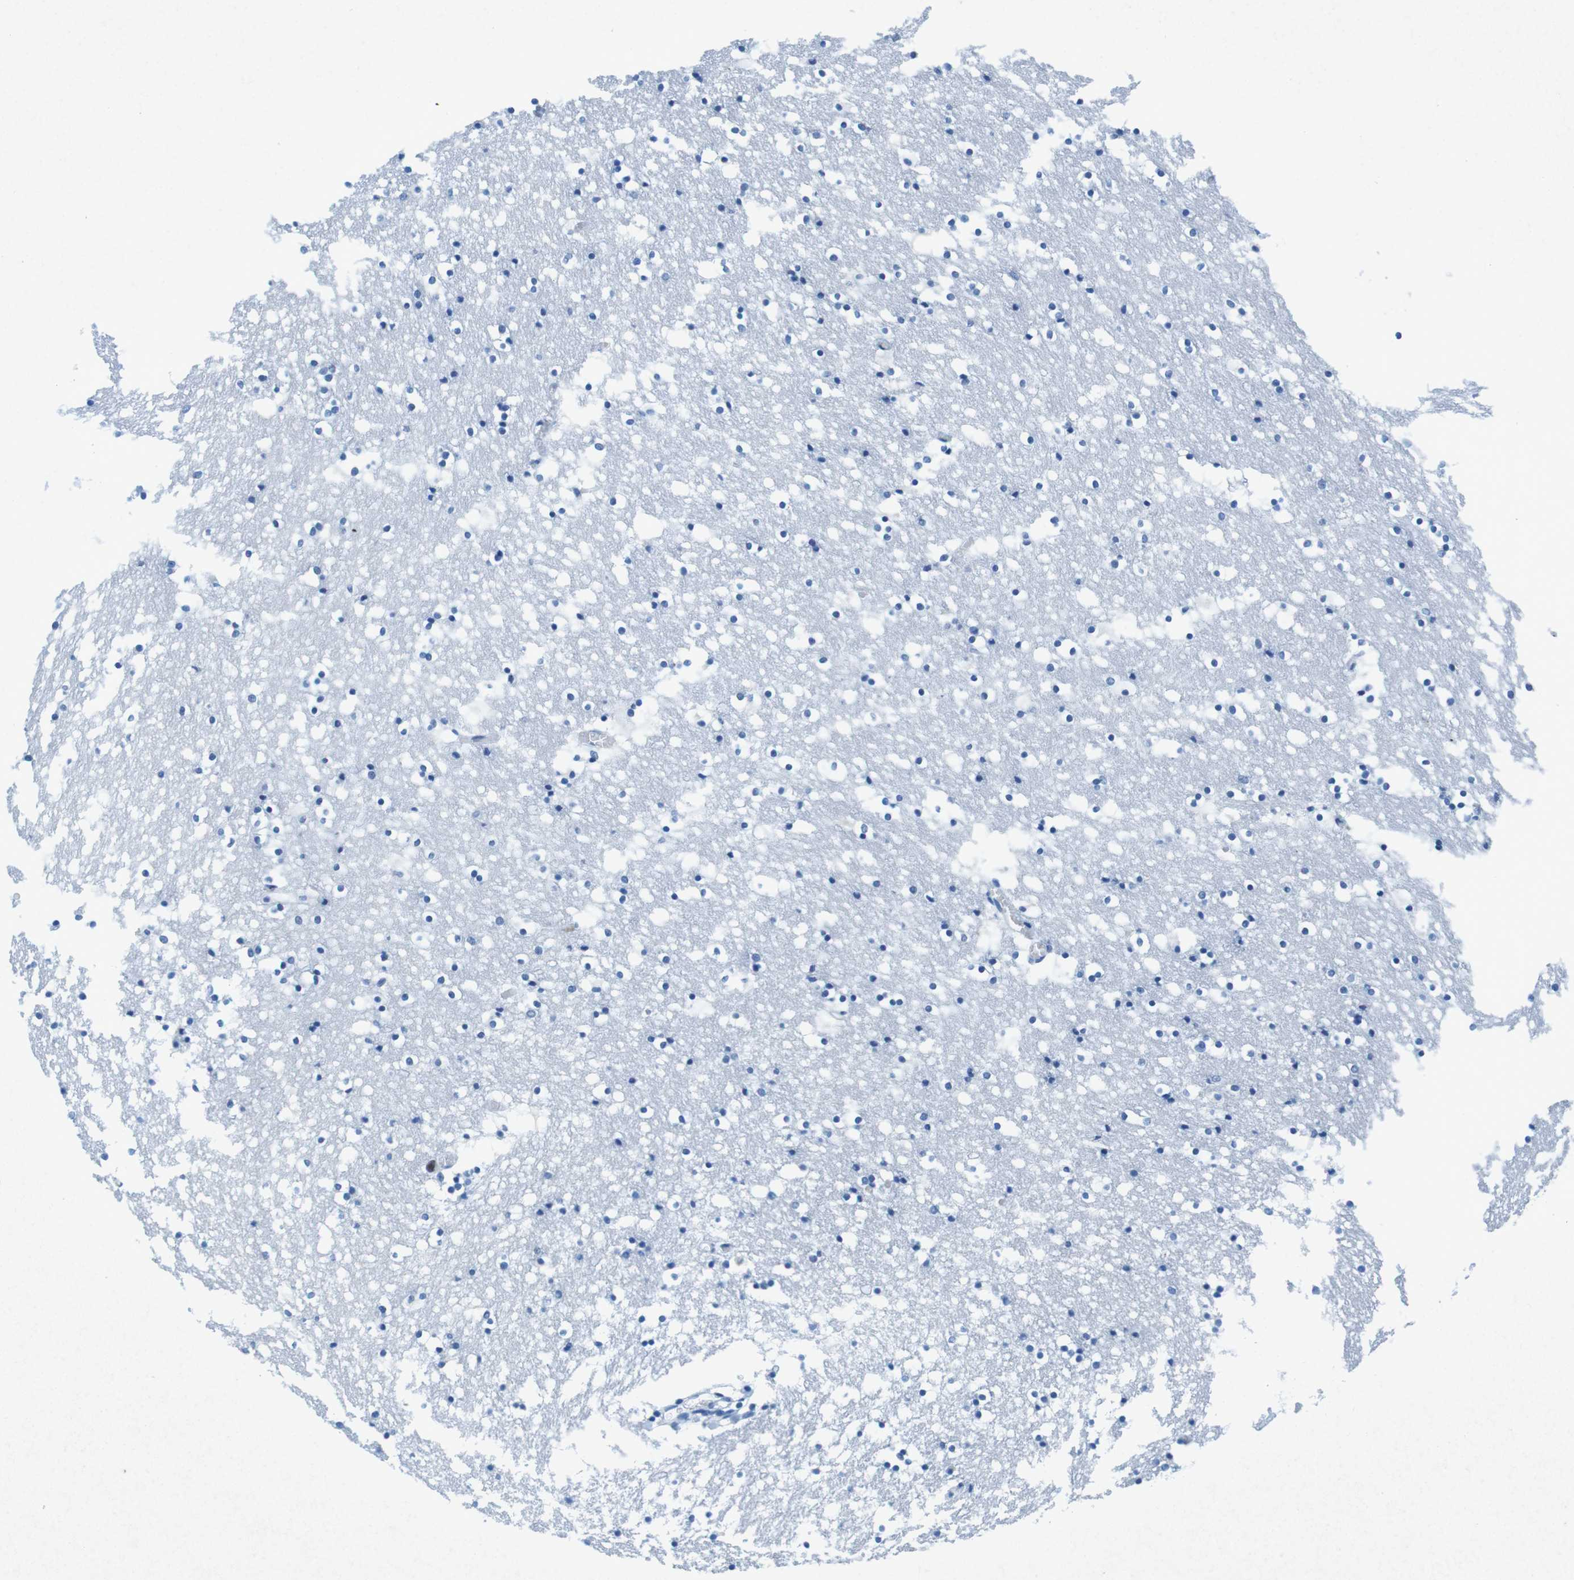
{"staining": {"intensity": "negative", "quantity": "none", "location": "none"}, "tissue": "caudate", "cell_type": "Glial cells", "image_type": "normal", "snomed": [{"axis": "morphology", "description": "Normal tissue, NOS"}, {"axis": "topography", "description": "Lateral ventricle wall"}], "caption": "High magnification brightfield microscopy of unremarkable caudate stained with DAB (brown) and counterstained with hematoxylin (blue): glial cells show no significant expression. Brightfield microscopy of IHC stained with DAB (3,3'-diaminobenzidine) (brown) and hematoxylin (blue), captured at high magnification.", "gene": "CTAG1B", "patient": {"sex": "male", "age": 45}}